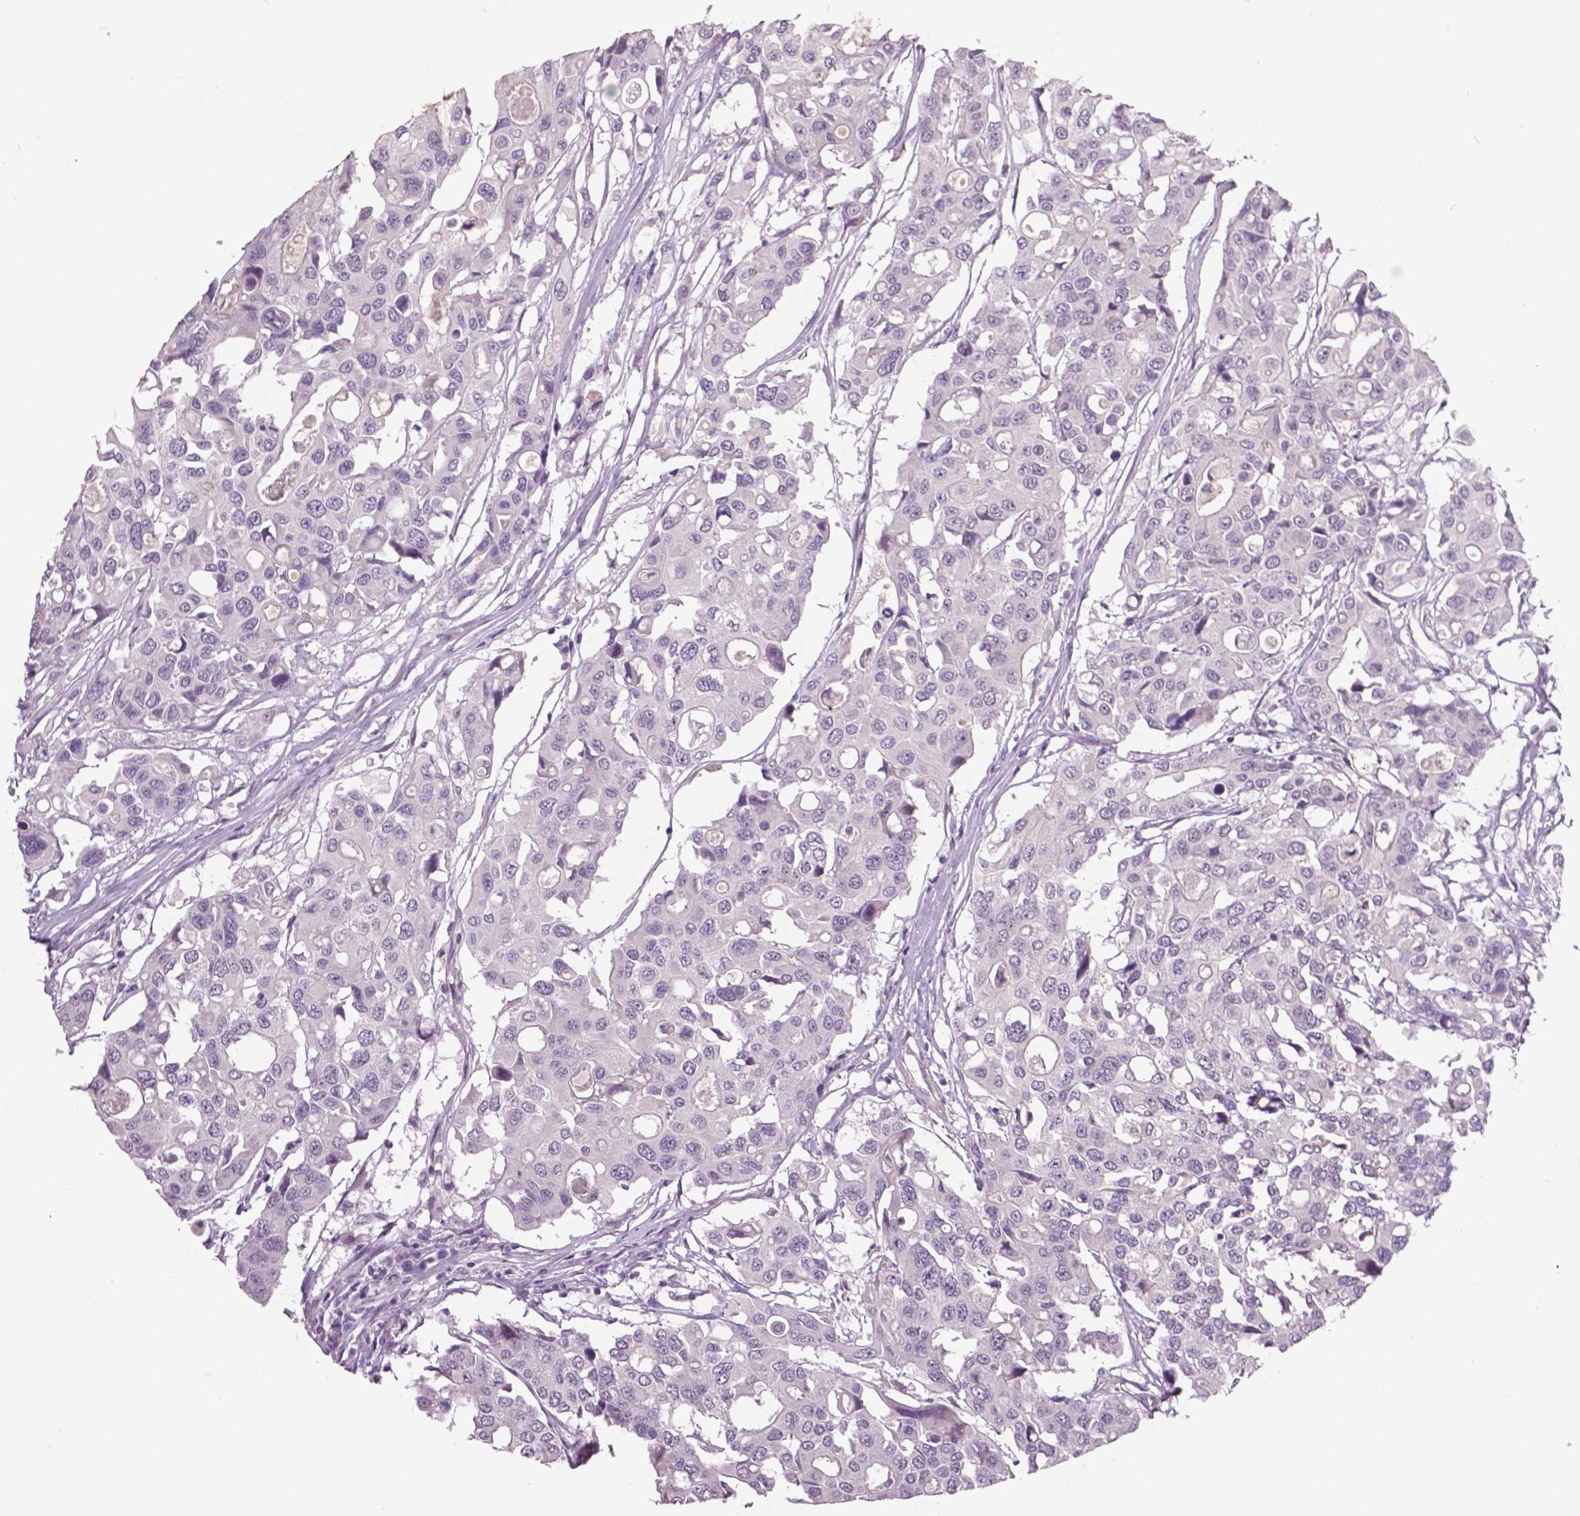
{"staining": {"intensity": "negative", "quantity": "none", "location": "none"}, "tissue": "colorectal cancer", "cell_type": "Tumor cells", "image_type": "cancer", "snomed": [{"axis": "morphology", "description": "Adenocarcinoma, NOS"}, {"axis": "topography", "description": "Colon"}], "caption": "This is an immunohistochemistry (IHC) histopathology image of adenocarcinoma (colorectal). There is no staining in tumor cells.", "gene": "FOXA1", "patient": {"sex": "male", "age": 77}}